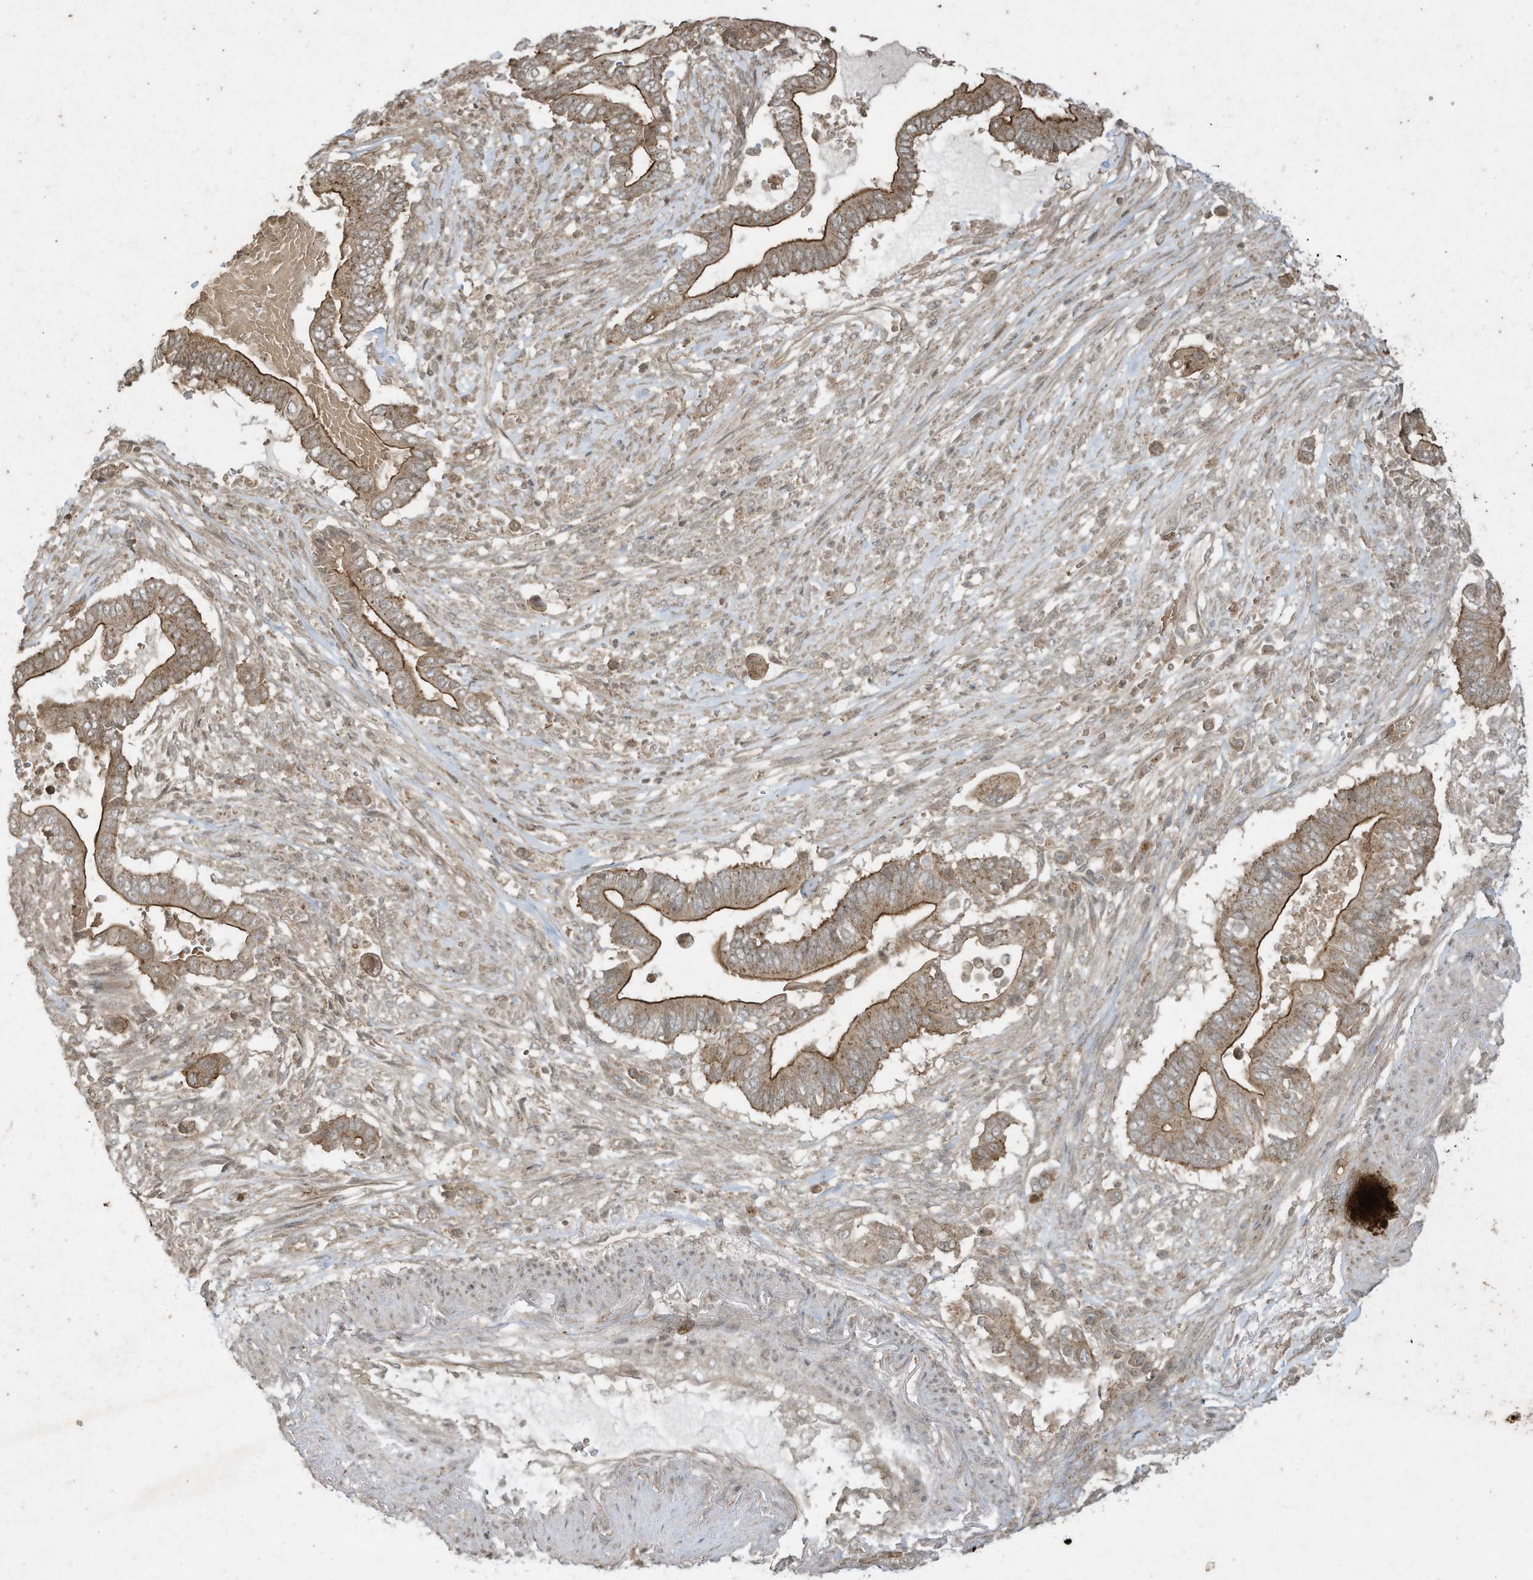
{"staining": {"intensity": "moderate", "quantity": ">75%", "location": "cytoplasmic/membranous"}, "tissue": "pancreatic cancer", "cell_type": "Tumor cells", "image_type": "cancer", "snomed": [{"axis": "morphology", "description": "Adenocarcinoma, NOS"}, {"axis": "topography", "description": "Pancreas"}], "caption": "This image displays immunohistochemistry staining of adenocarcinoma (pancreatic), with medium moderate cytoplasmic/membranous expression in about >75% of tumor cells.", "gene": "MATN2", "patient": {"sex": "male", "age": 68}}